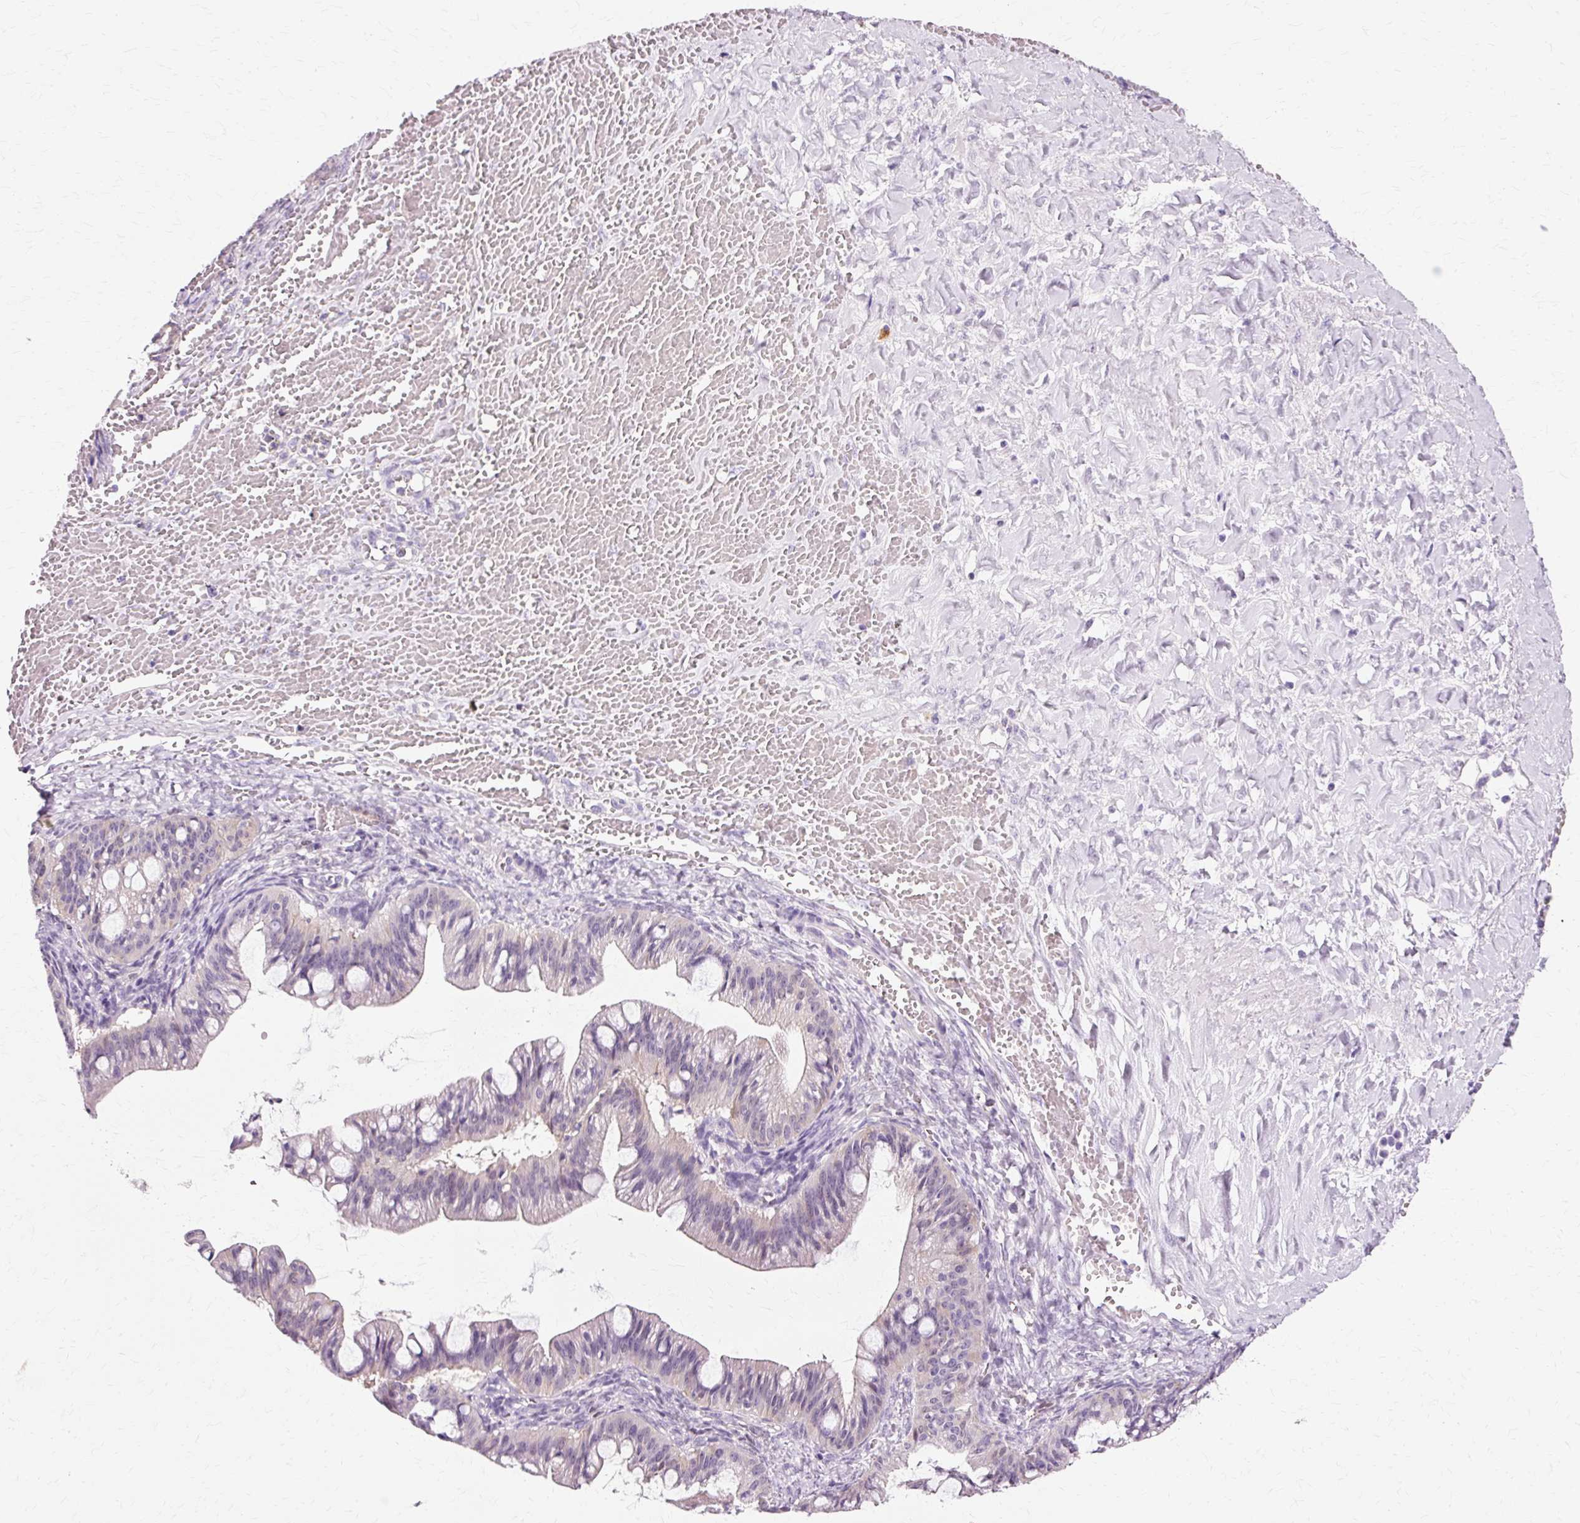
{"staining": {"intensity": "negative", "quantity": "none", "location": "none"}, "tissue": "ovarian cancer", "cell_type": "Tumor cells", "image_type": "cancer", "snomed": [{"axis": "morphology", "description": "Cystadenocarcinoma, mucinous, NOS"}, {"axis": "topography", "description": "Ovary"}], "caption": "A high-resolution micrograph shows immunohistochemistry (IHC) staining of ovarian cancer (mucinous cystadenocarcinoma), which shows no significant positivity in tumor cells.", "gene": "VN1R2", "patient": {"sex": "female", "age": 73}}